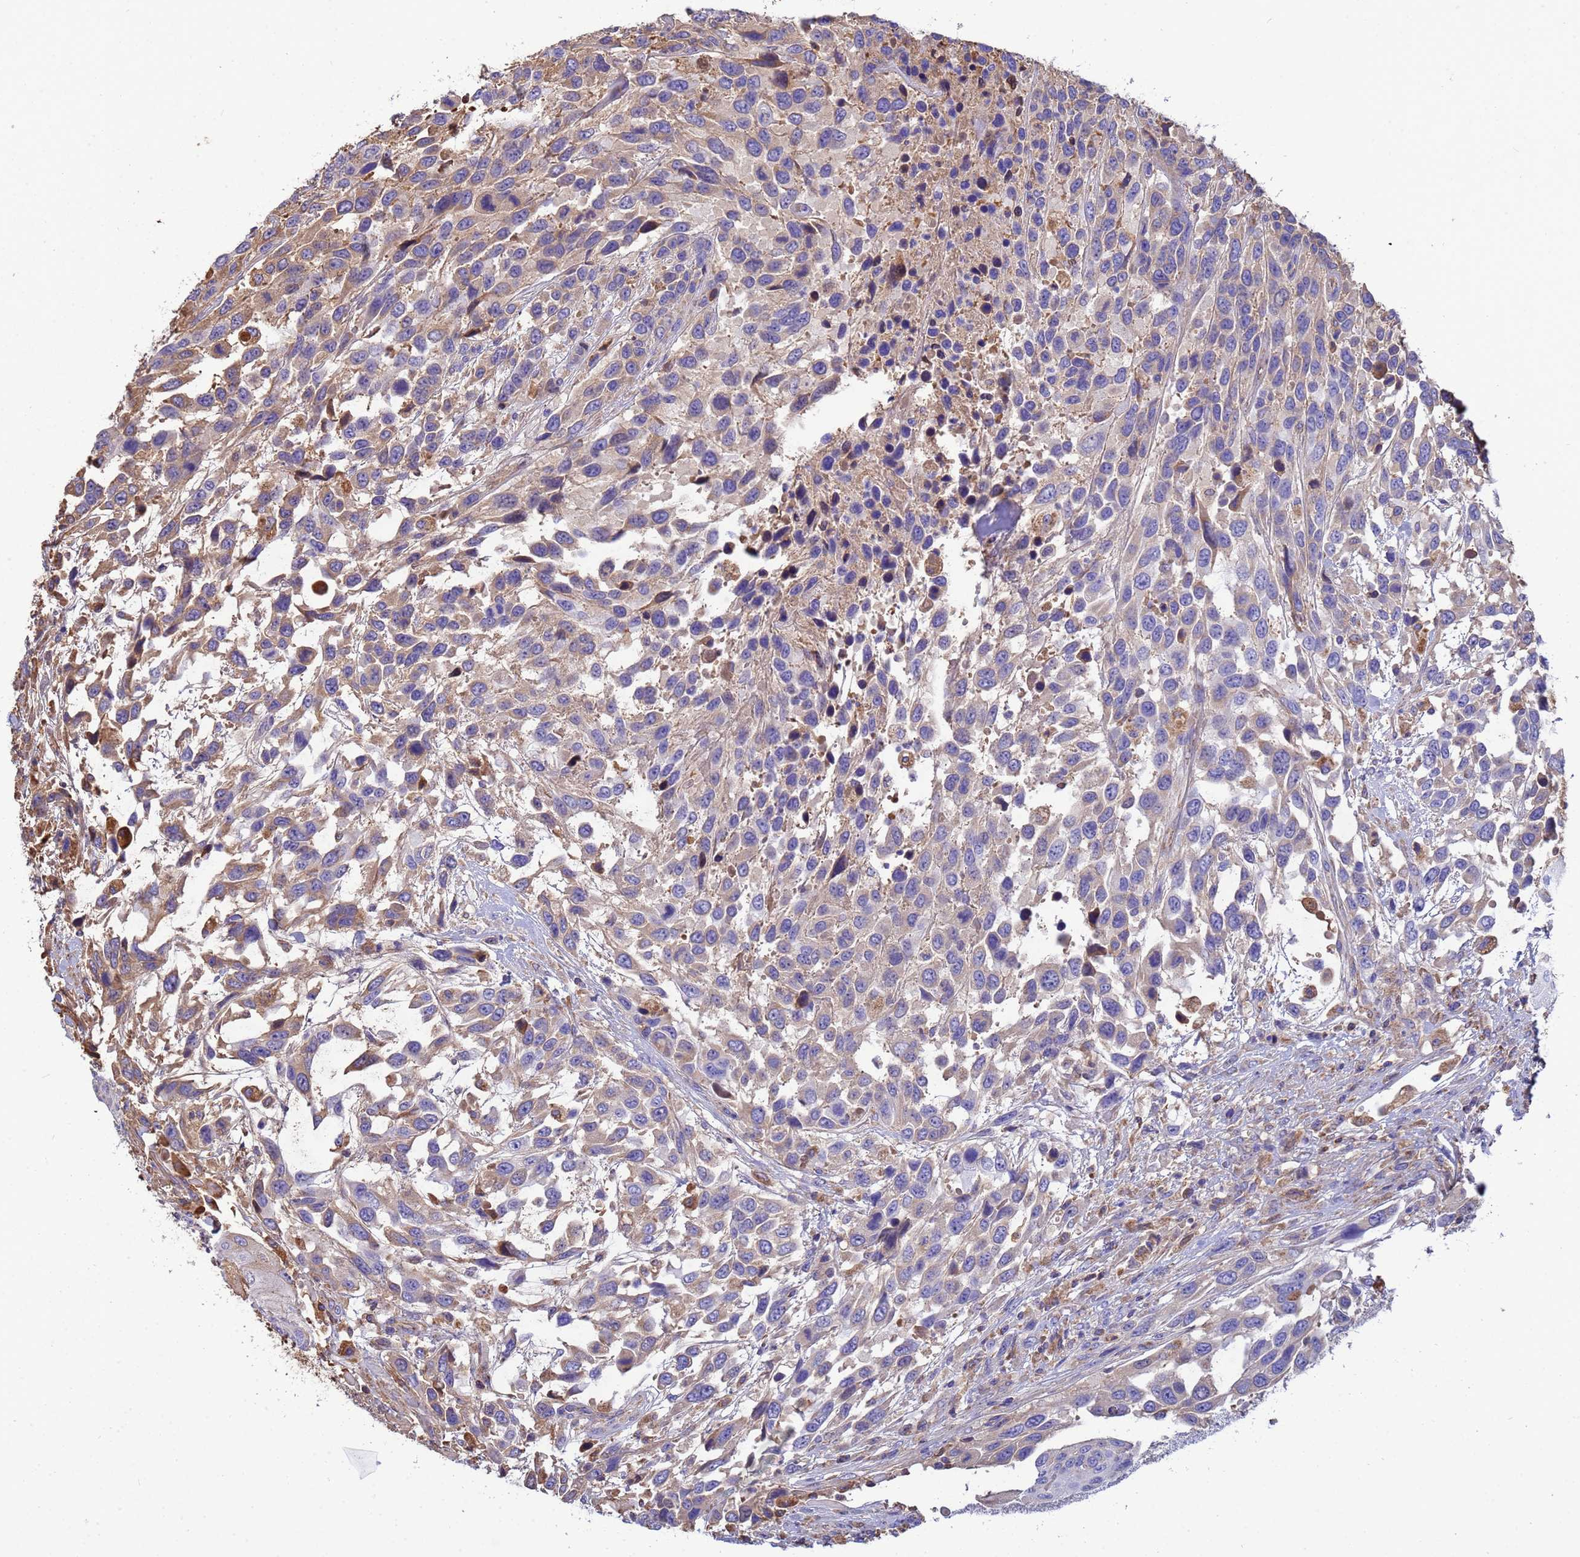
{"staining": {"intensity": "weak", "quantity": "25%-75%", "location": "cytoplasmic/membranous"}, "tissue": "urothelial cancer", "cell_type": "Tumor cells", "image_type": "cancer", "snomed": [{"axis": "morphology", "description": "Urothelial carcinoma, High grade"}, {"axis": "topography", "description": "Urinary bladder"}], "caption": "High-magnification brightfield microscopy of high-grade urothelial carcinoma stained with DAB (brown) and counterstained with hematoxylin (blue). tumor cells exhibit weak cytoplasmic/membranous expression is identified in approximately25%-75% of cells.", "gene": "GLUD1", "patient": {"sex": "female", "age": 70}}